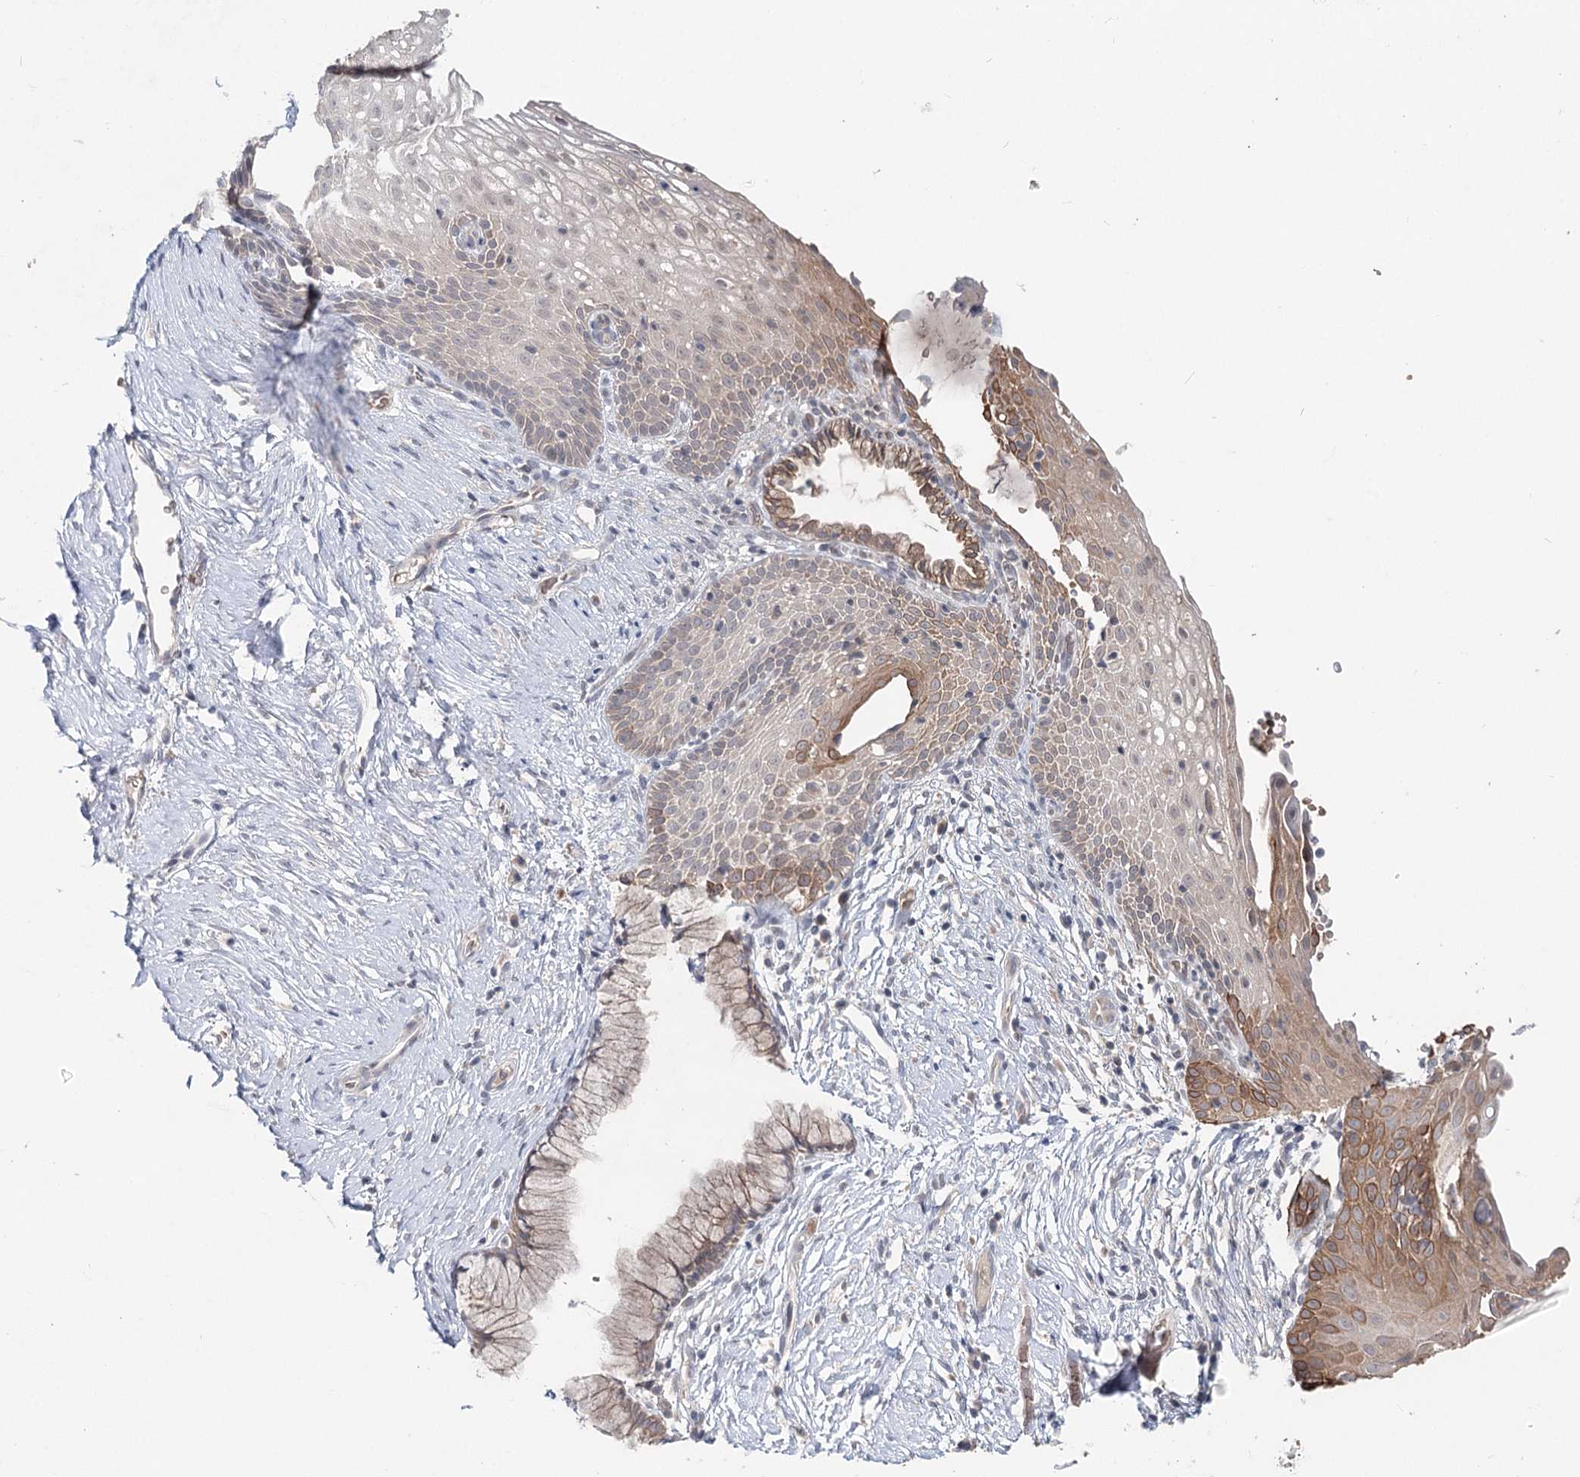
{"staining": {"intensity": "weak", "quantity": "<25%", "location": "cytoplasmic/membranous"}, "tissue": "cervix", "cell_type": "Glandular cells", "image_type": "normal", "snomed": [{"axis": "morphology", "description": "Normal tissue, NOS"}, {"axis": "topography", "description": "Cervix"}], "caption": "IHC of benign human cervix demonstrates no staining in glandular cells.", "gene": "FBXO7", "patient": {"sex": "female", "age": 33}}